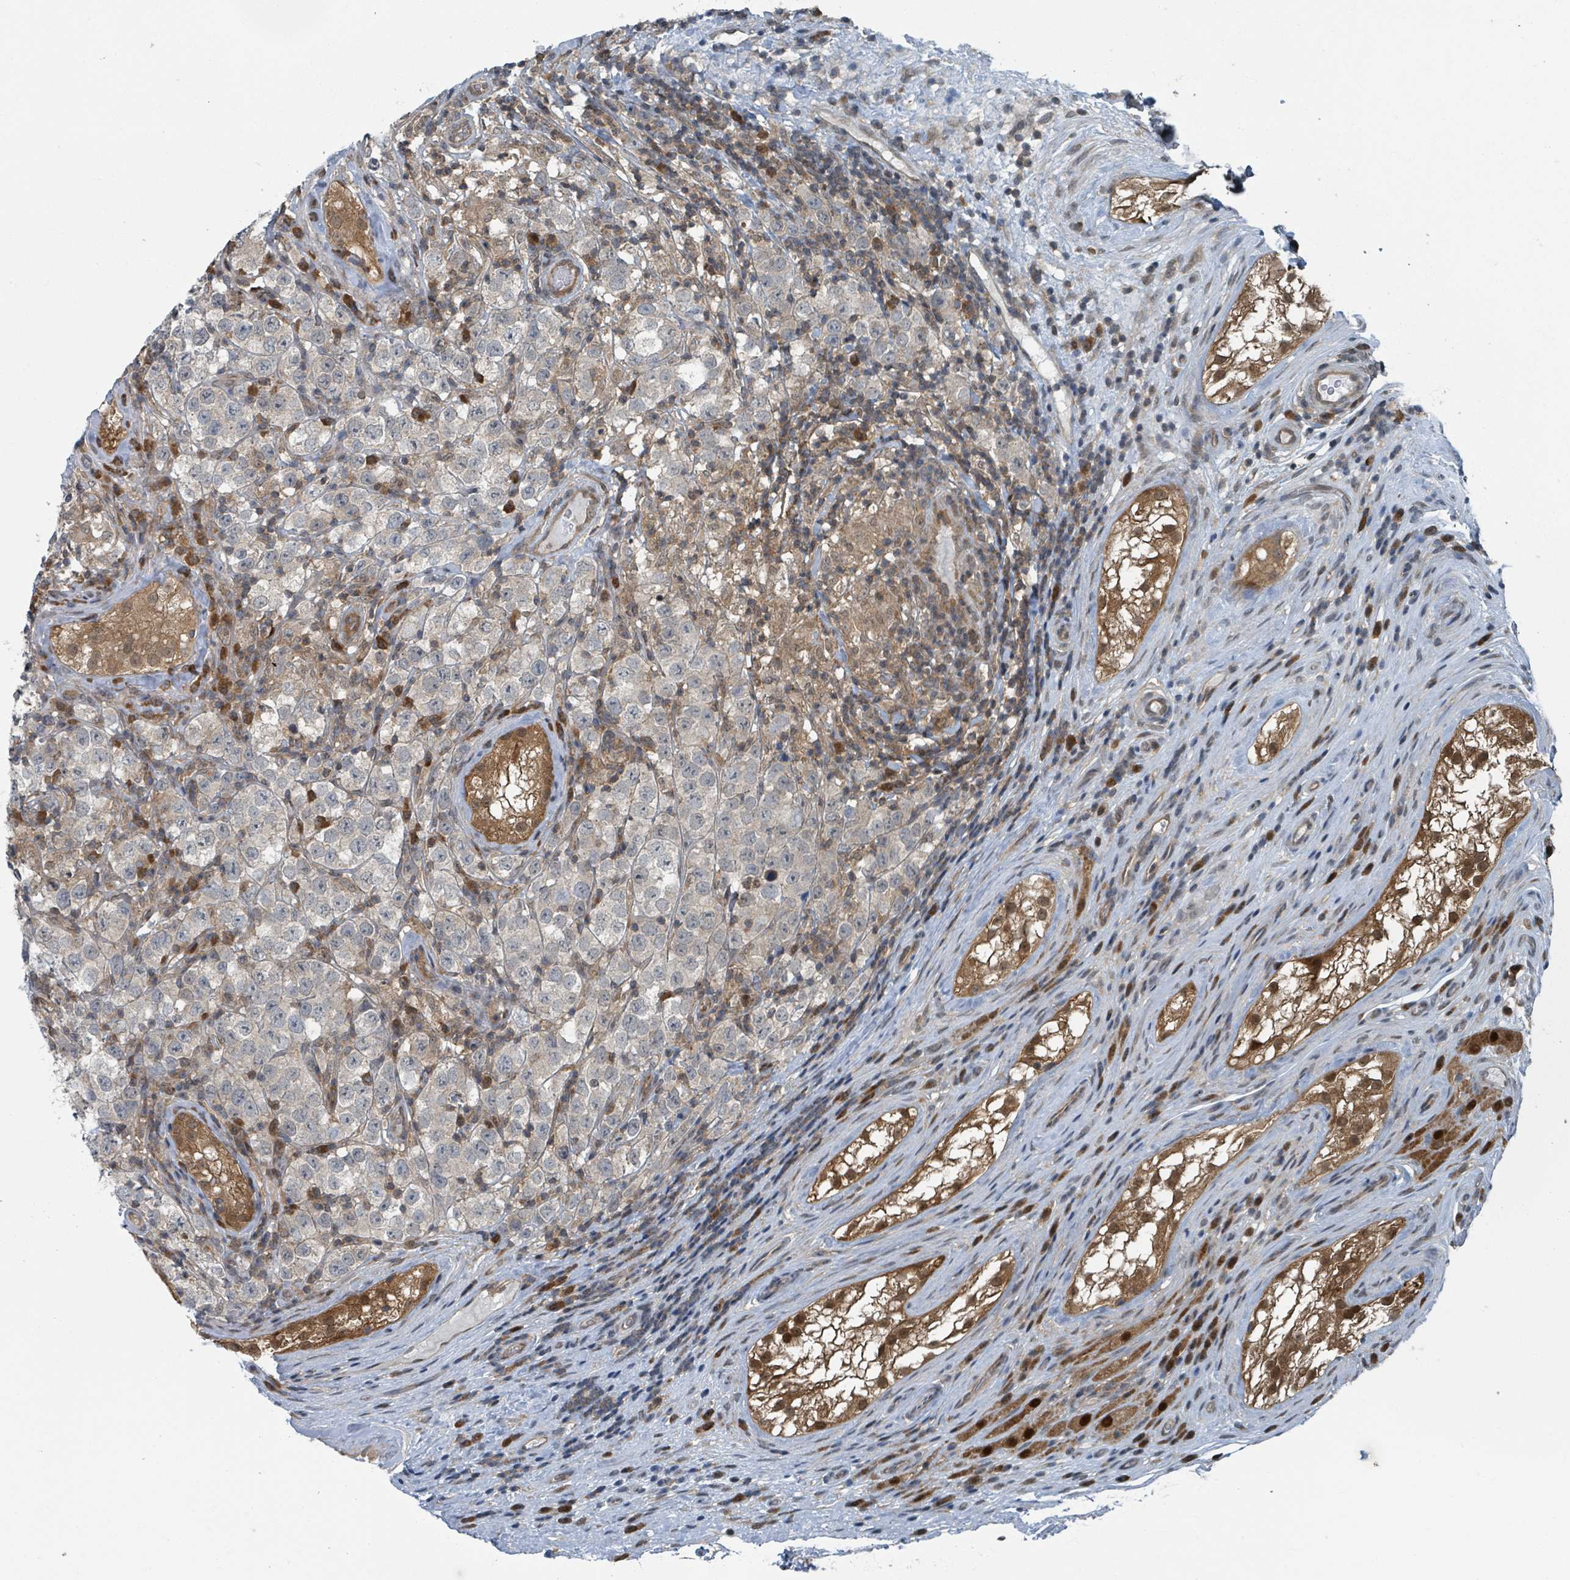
{"staining": {"intensity": "negative", "quantity": "none", "location": "none"}, "tissue": "testis cancer", "cell_type": "Tumor cells", "image_type": "cancer", "snomed": [{"axis": "morphology", "description": "Seminoma, NOS"}, {"axis": "morphology", "description": "Carcinoma, Embryonal, NOS"}, {"axis": "topography", "description": "Testis"}], "caption": "A high-resolution micrograph shows immunohistochemistry staining of testis cancer (seminoma), which displays no significant positivity in tumor cells.", "gene": "GOLGA7", "patient": {"sex": "male", "age": 41}}